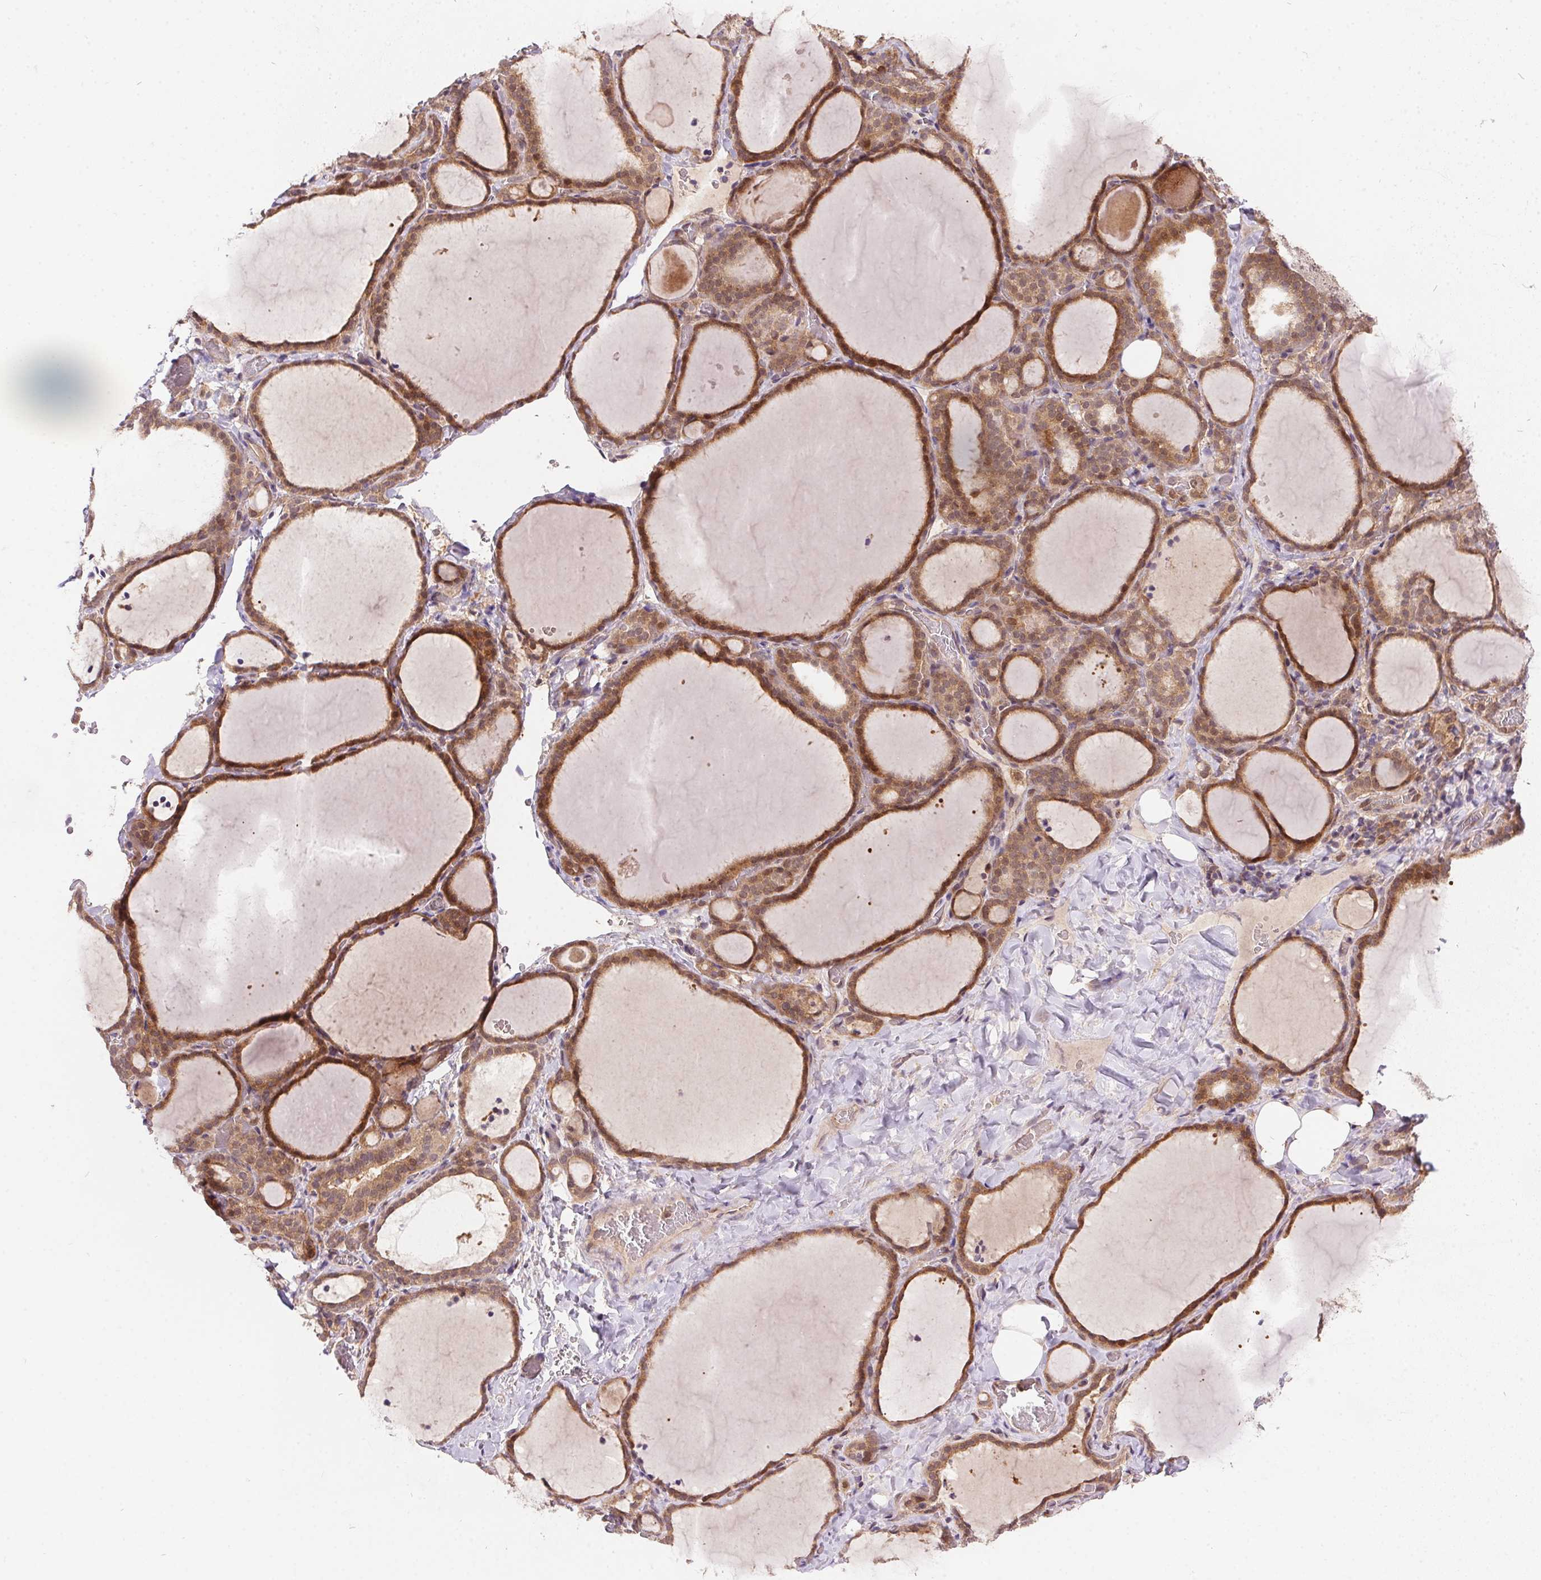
{"staining": {"intensity": "moderate", "quantity": ">75%", "location": "cytoplasmic/membranous,nuclear"}, "tissue": "thyroid gland", "cell_type": "Glandular cells", "image_type": "normal", "snomed": [{"axis": "morphology", "description": "Normal tissue, NOS"}, {"axis": "topography", "description": "Thyroid gland"}], "caption": "Thyroid gland stained with IHC shows moderate cytoplasmic/membranous,nuclear positivity in about >75% of glandular cells. (IHC, brightfield microscopy, high magnification).", "gene": "NUDT16", "patient": {"sex": "female", "age": 22}}